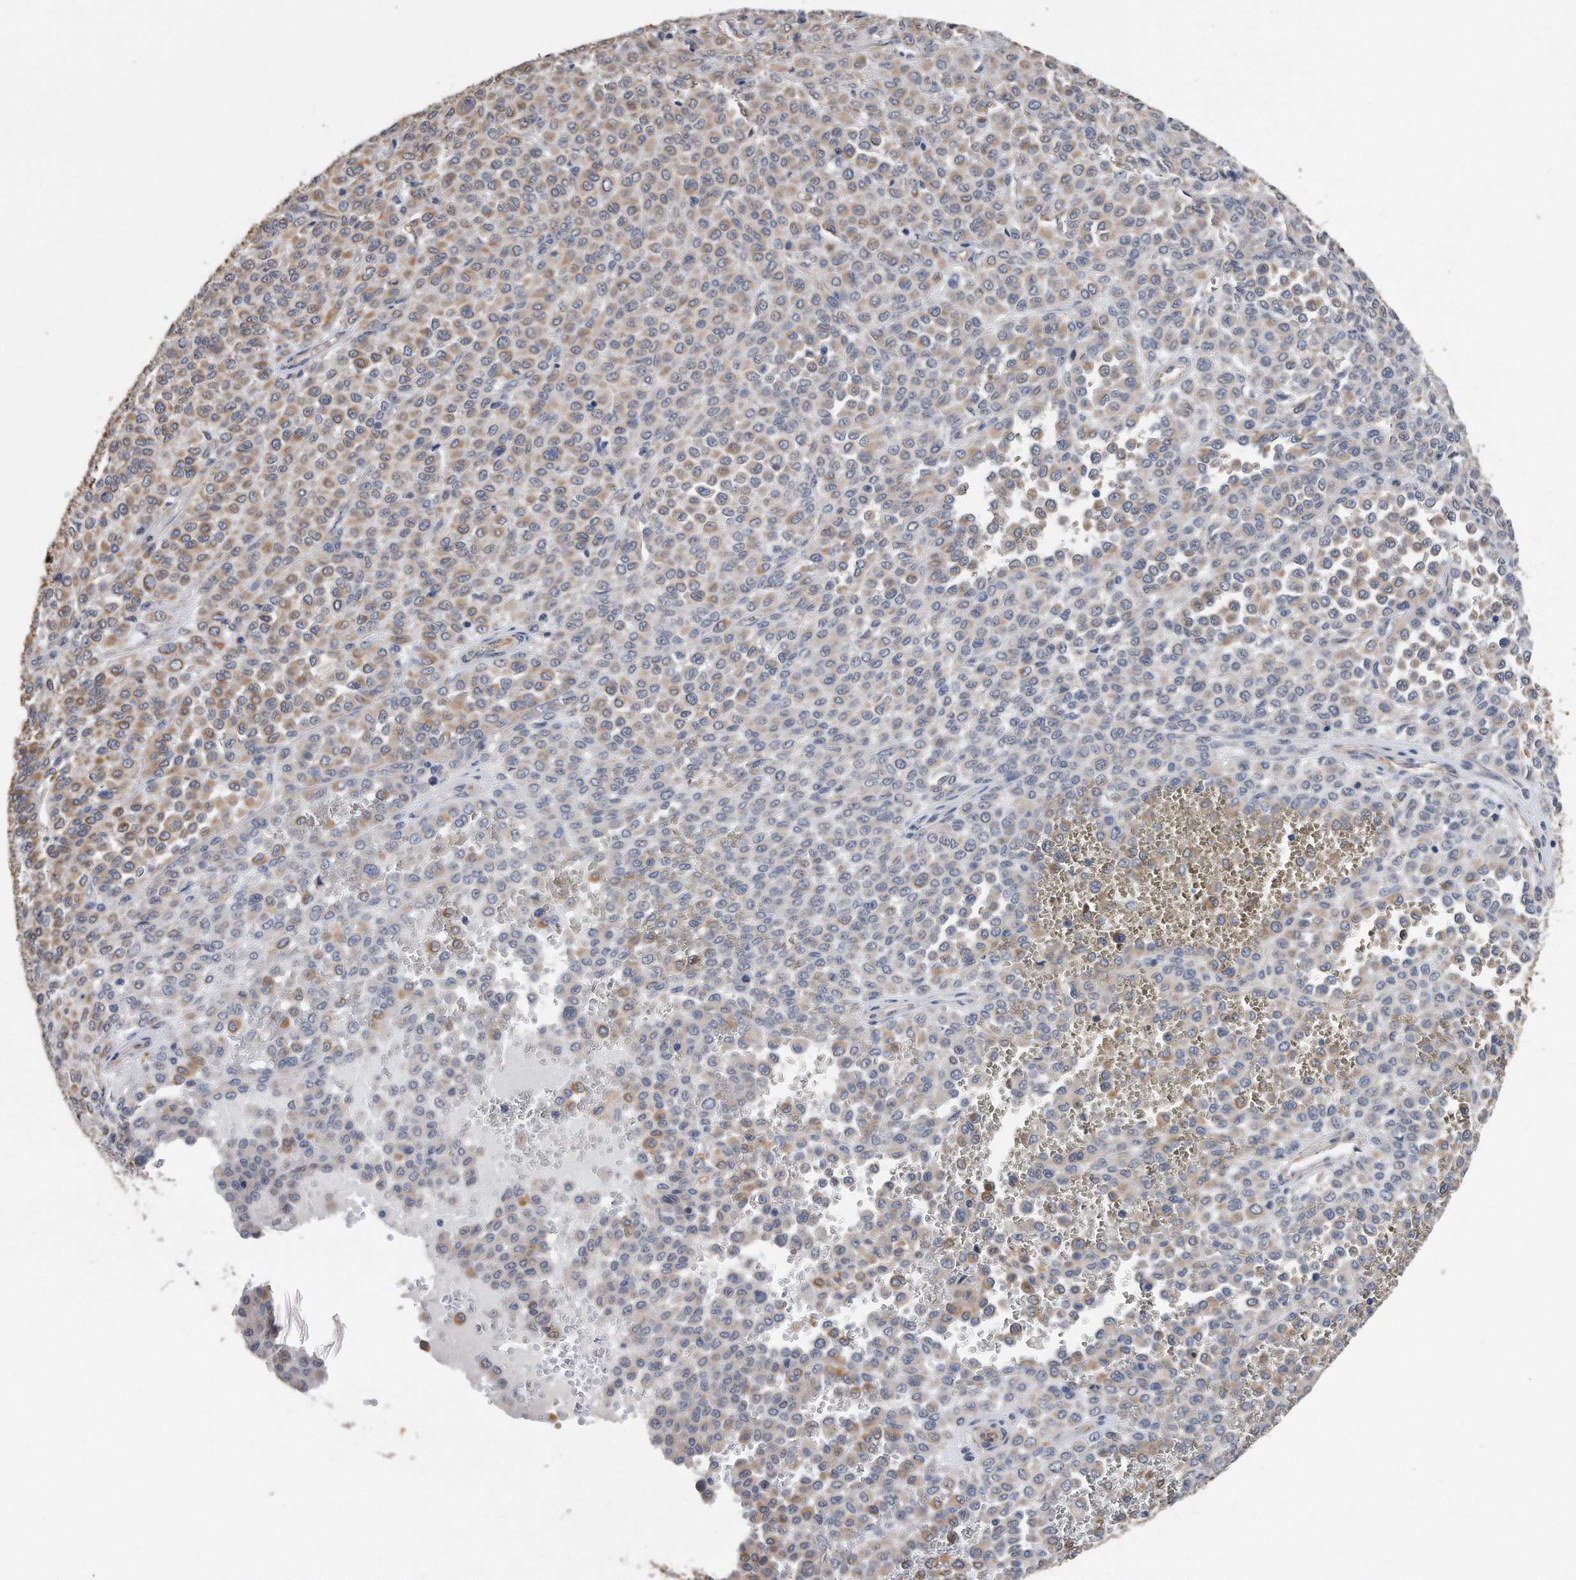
{"staining": {"intensity": "weak", "quantity": "25%-75%", "location": "cytoplasmic/membranous"}, "tissue": "melanoma", "cell_type": "Tumor cells", "image_type": "cancer", "snomed": [{"axis": "morphology", "description": "Malignant melanoma, Metastatic site"}, {"axis": "topography", "description": "Pancreas"}], "caption": "Immunohistochemistry image of melanoma stained for a protein (brown), which reveals low levels of weak cytoplasmic/membranous positivity in about 25%-75% of tumor cells.", "gene": "GPC1", "patient": {"sex": "female", "age": 30}}